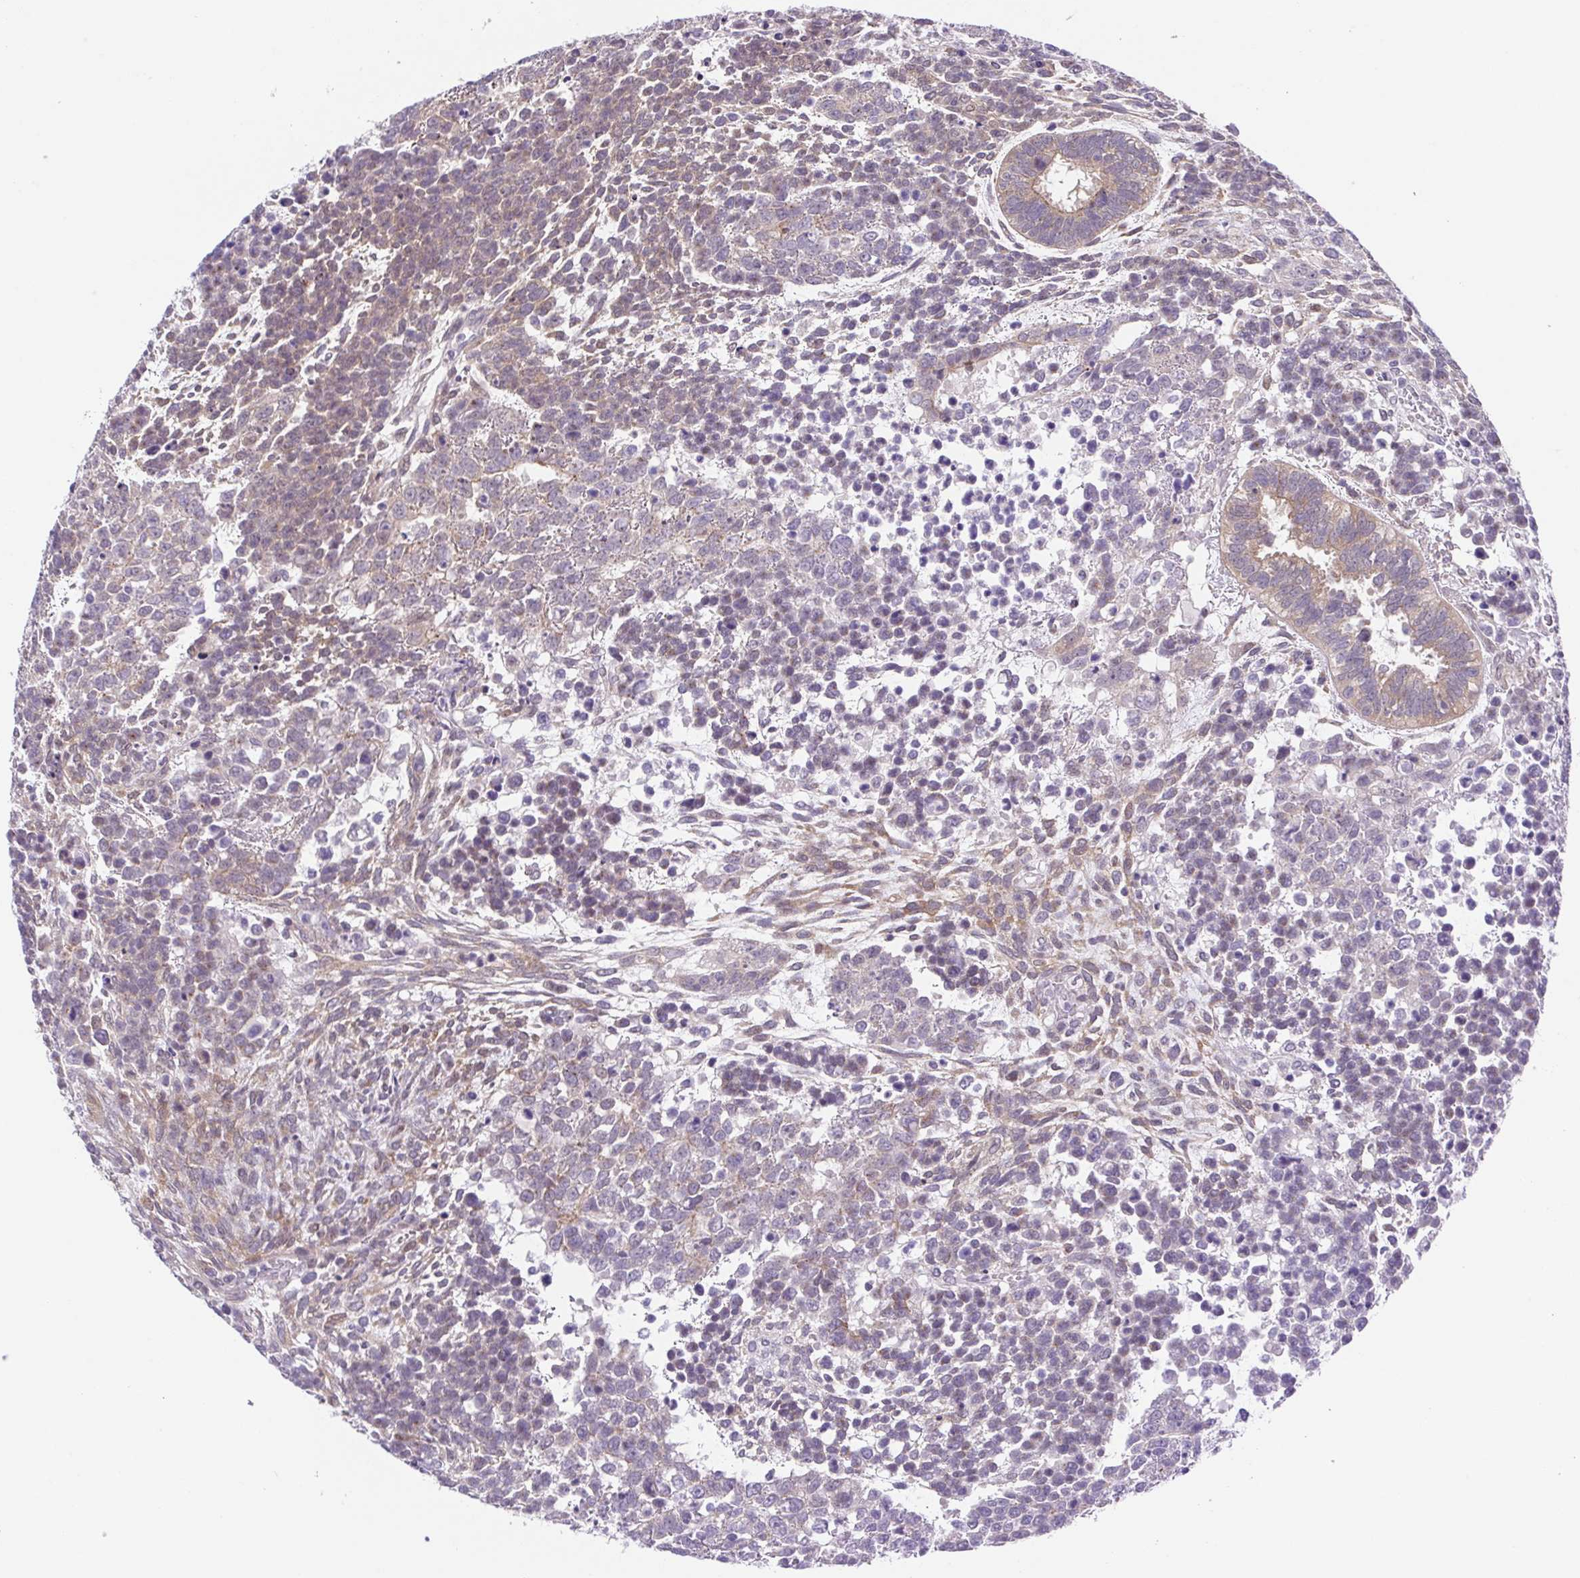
{"staining": {"intensity": "weak", "quantity": "<25%", "location": "cytoplasmic/membranous"}, "tissue": "testis cancer", "cell_type": "Tumor cells", "image_type": "cancer", "snomed": [{"axis": "morphology", "description": "Carcinoma, Embryonal, NOS"}, {"axis": "topography", "description": "Testis"}], "caption": "Embryonal carcinoma (testis) stained for a protein using IHC shows no positivity tumor cells.", "gene": "UBE2Q1", "patient": {"sex": "male", "age": 23}}